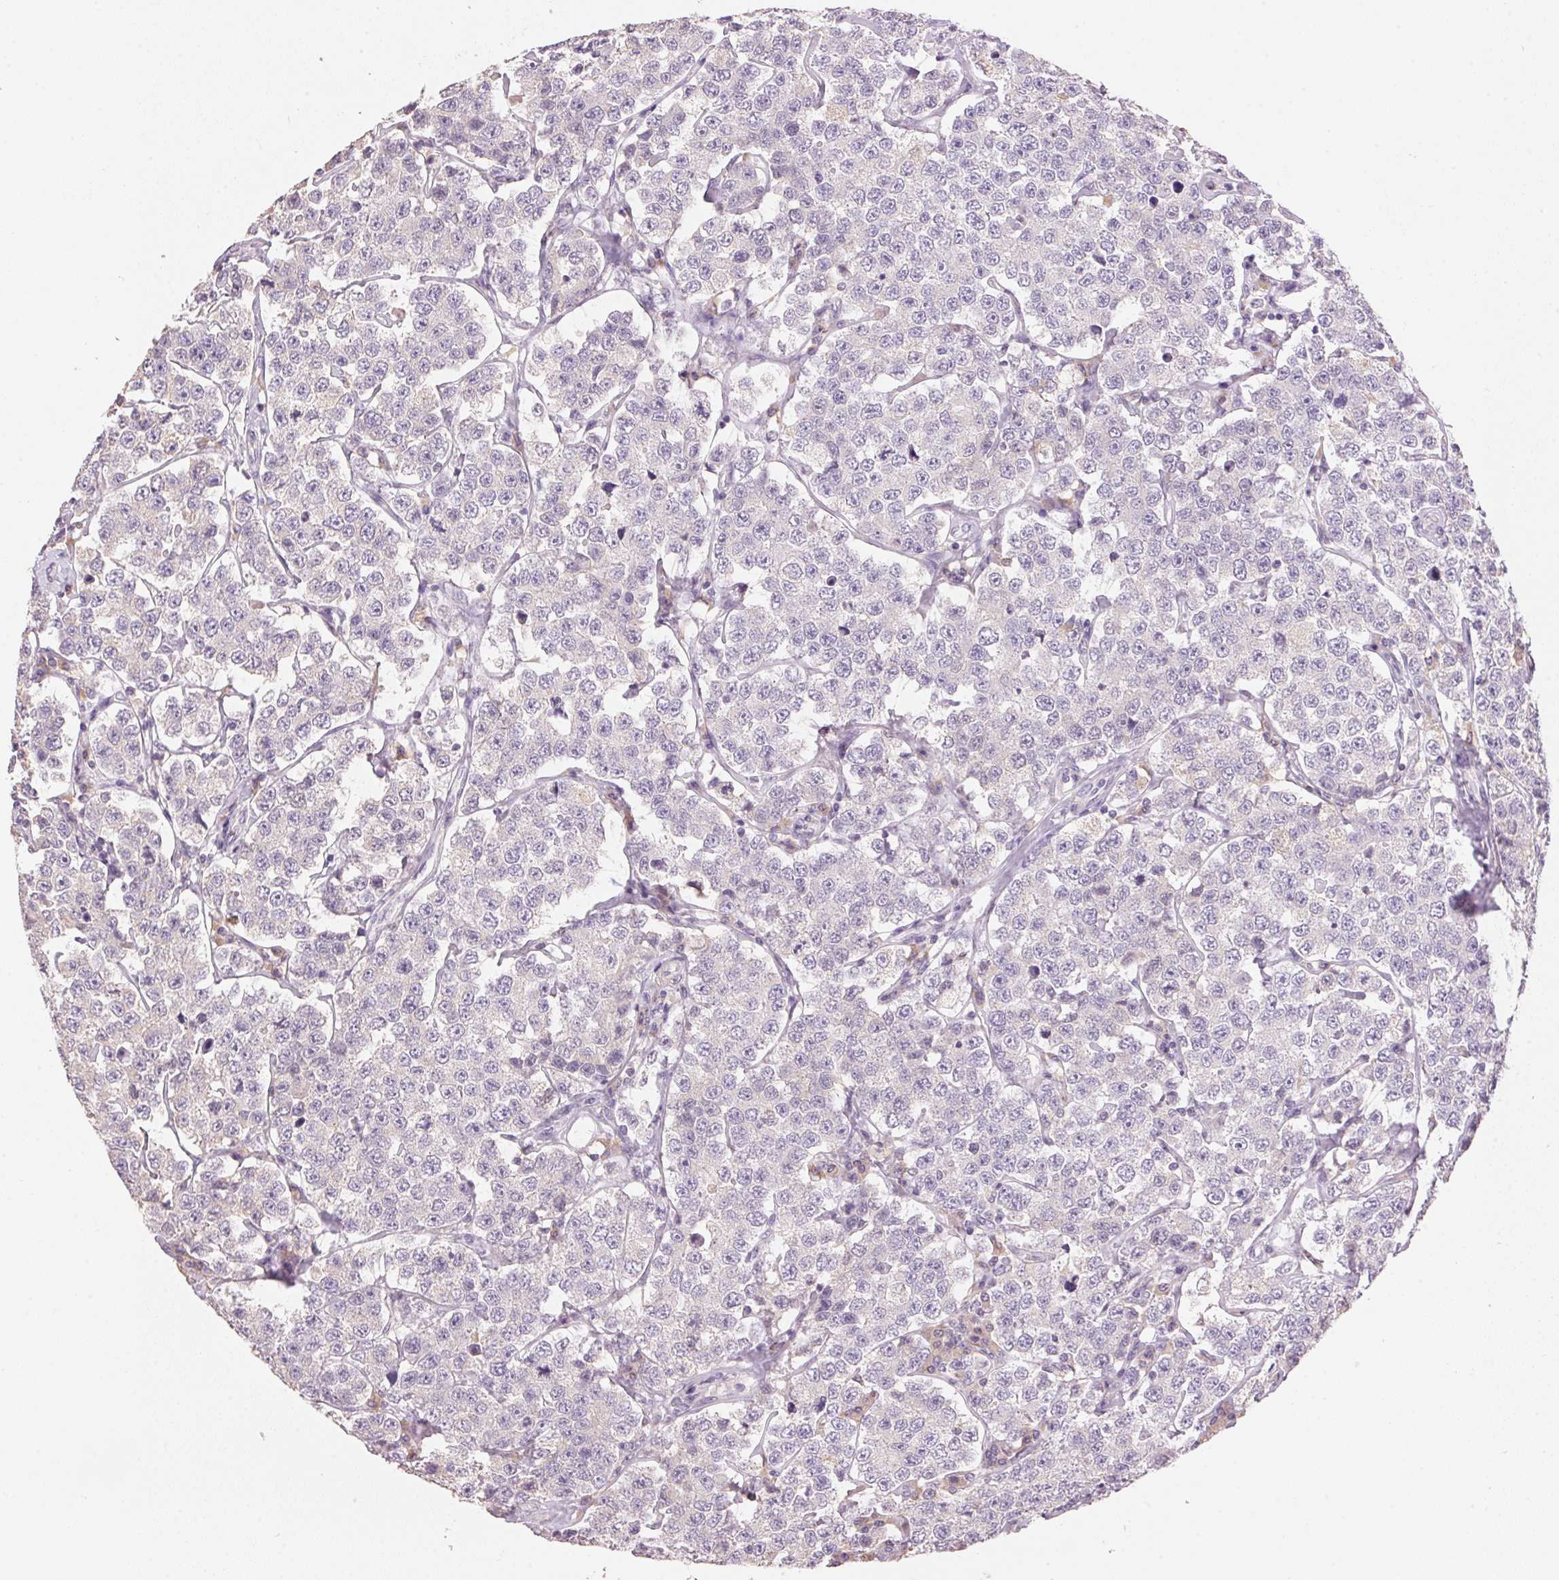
{"staining": {"intensity": "negative", "quantity": "none", "location": "none"}, "tissue": "testis cancer", "cell_type": "Tumor cells", "image_type": "cancer", "snomed": [{"axis": "morphology", "description": "Seminoma, NOS"}, {"axis": "topography", "description": "Testis"}], "caption": "Testis seminoma was stained to show a protein in brown. There is no significant expression in tumor cells. (DAB immunohistochemistry visualized using brightfield microscopy, high magnification).", "gene": "LYZL6", "patient": {"sex": "male", "age": 34}}